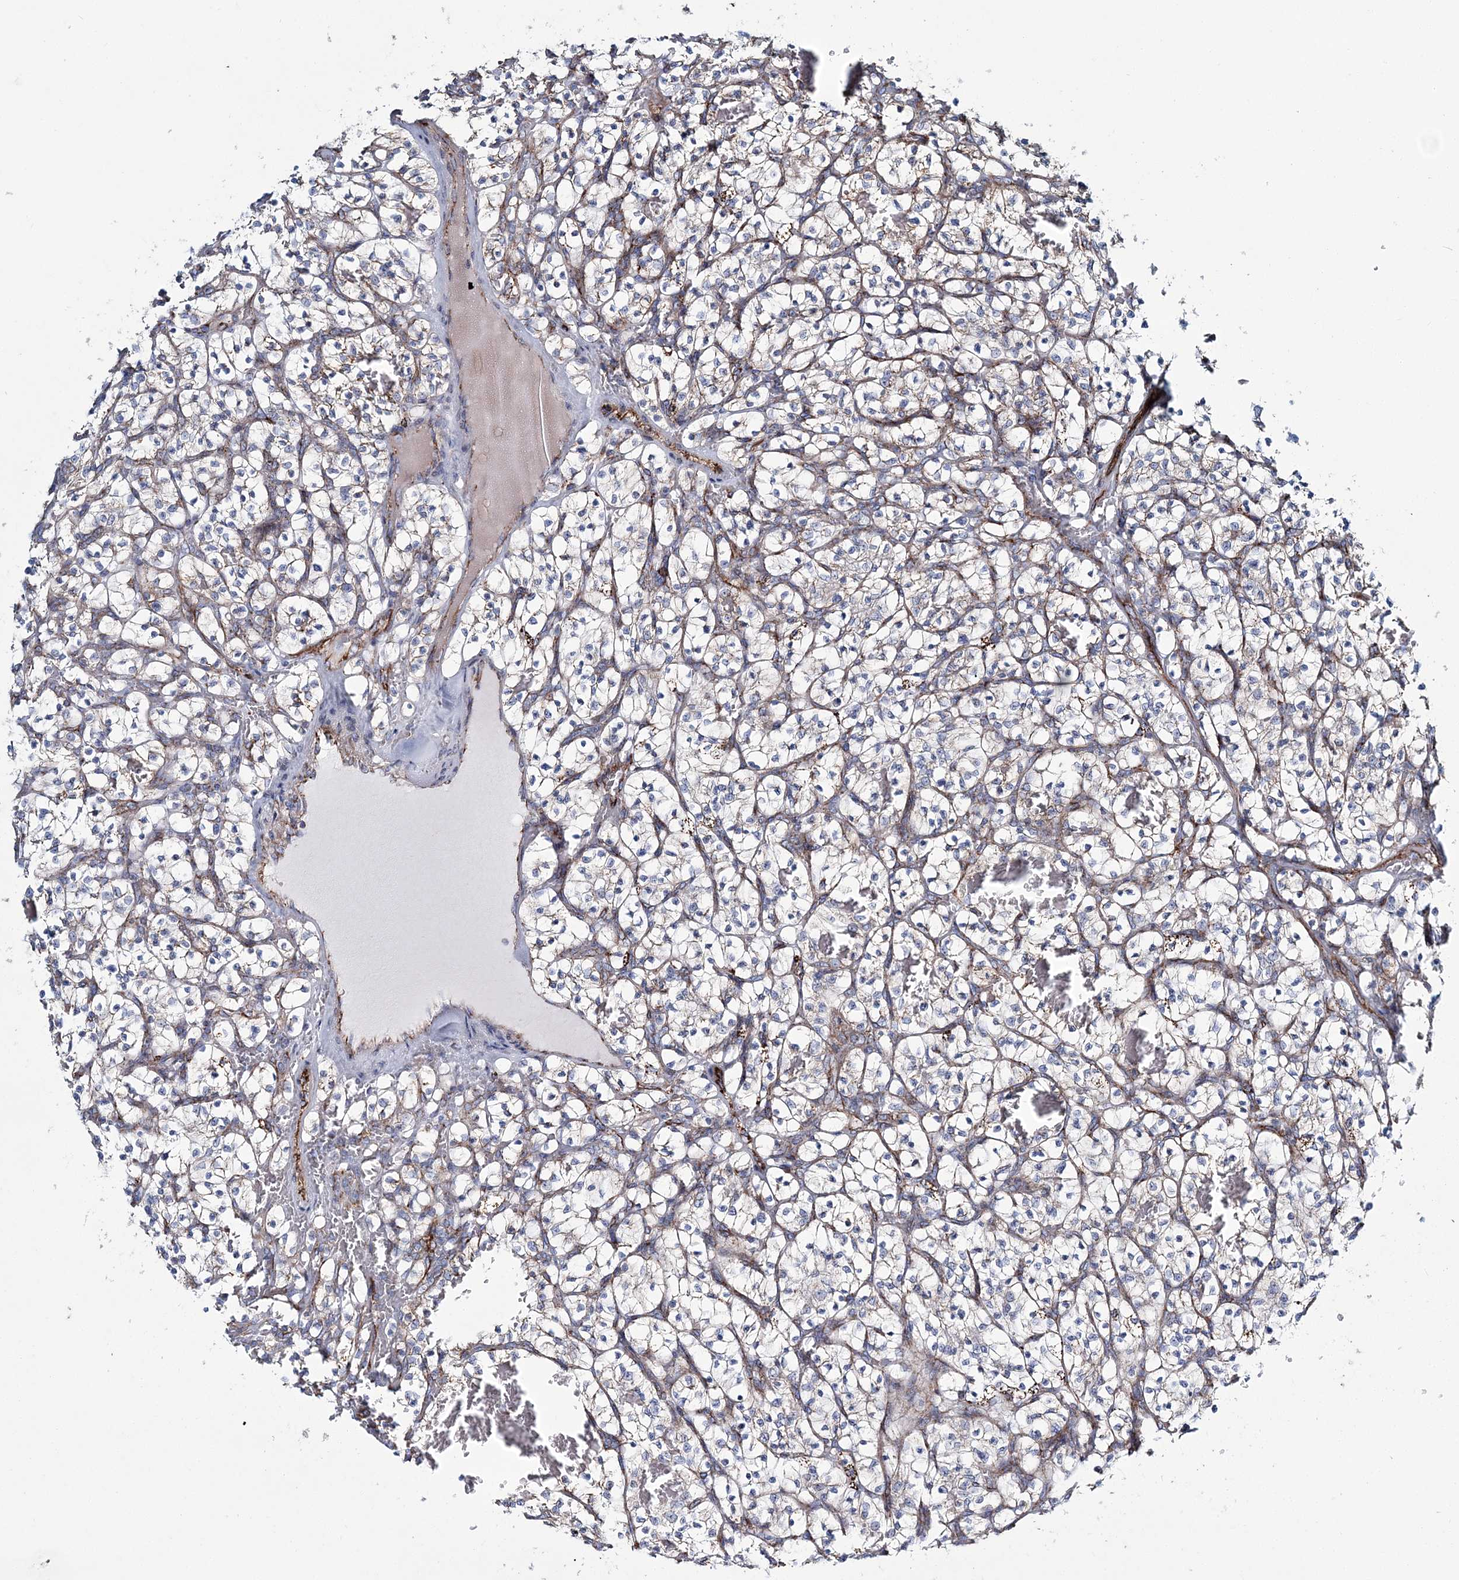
{"staining": {"intensity": "weak", "quantity": "<25%", "location": "cytoplasmic/membranous"}, "tissue": "renal cancer", "cell_type": "Tumor cells", "image_type": "cancer", "snomed": [{"axis": "morphology", "description": "Adenocarcinoma, NOS"}, {"axis": "topography", "description": "Kidney"}], "caption": "Adenocarcinoma (renal) stained for a protein using IHC demonstrates no staining tumor cells.", "gene": "ARHGAP6", "patient": {"sex": "female", "age": 57}}